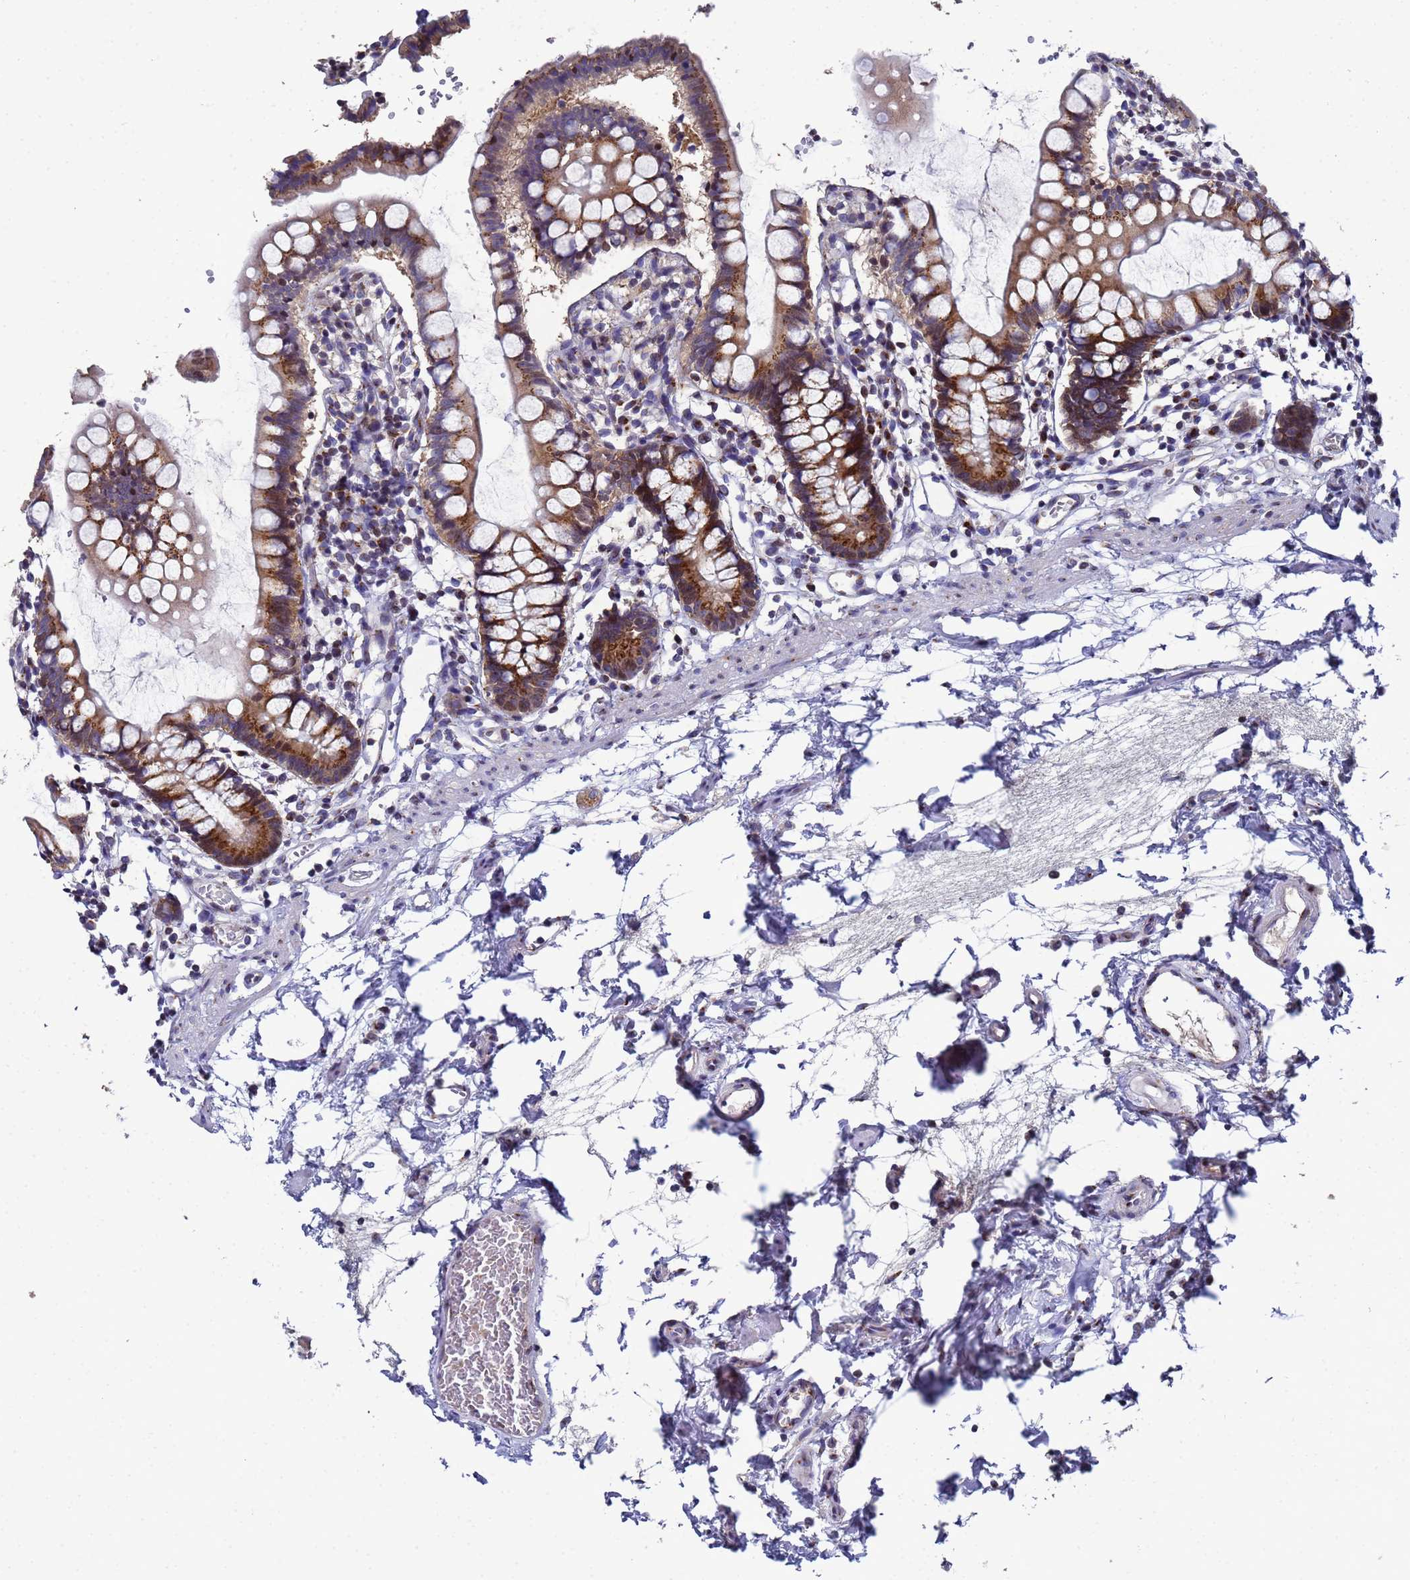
{"staining": {"intensity": "moderate", "quantity": ">75%", "location": "cytoplasmic/membranous"}, "tissue": "small intestine", "cell_type": "Glandular cells", "image_type": "normal", "snomed": [{"axis": "morphology", "description": "Normal tissue, NOS"}, {"axis": "topography", "description": "Small intestine"}], "caption": "Immunohistochemical staining of normal small intestine reveals moderate cytoplasmic/membranous protein positivity in approximately >75% of glandular cells.", "gene": "NSUN6", "patient": {"sex": "female", "age": 84}}